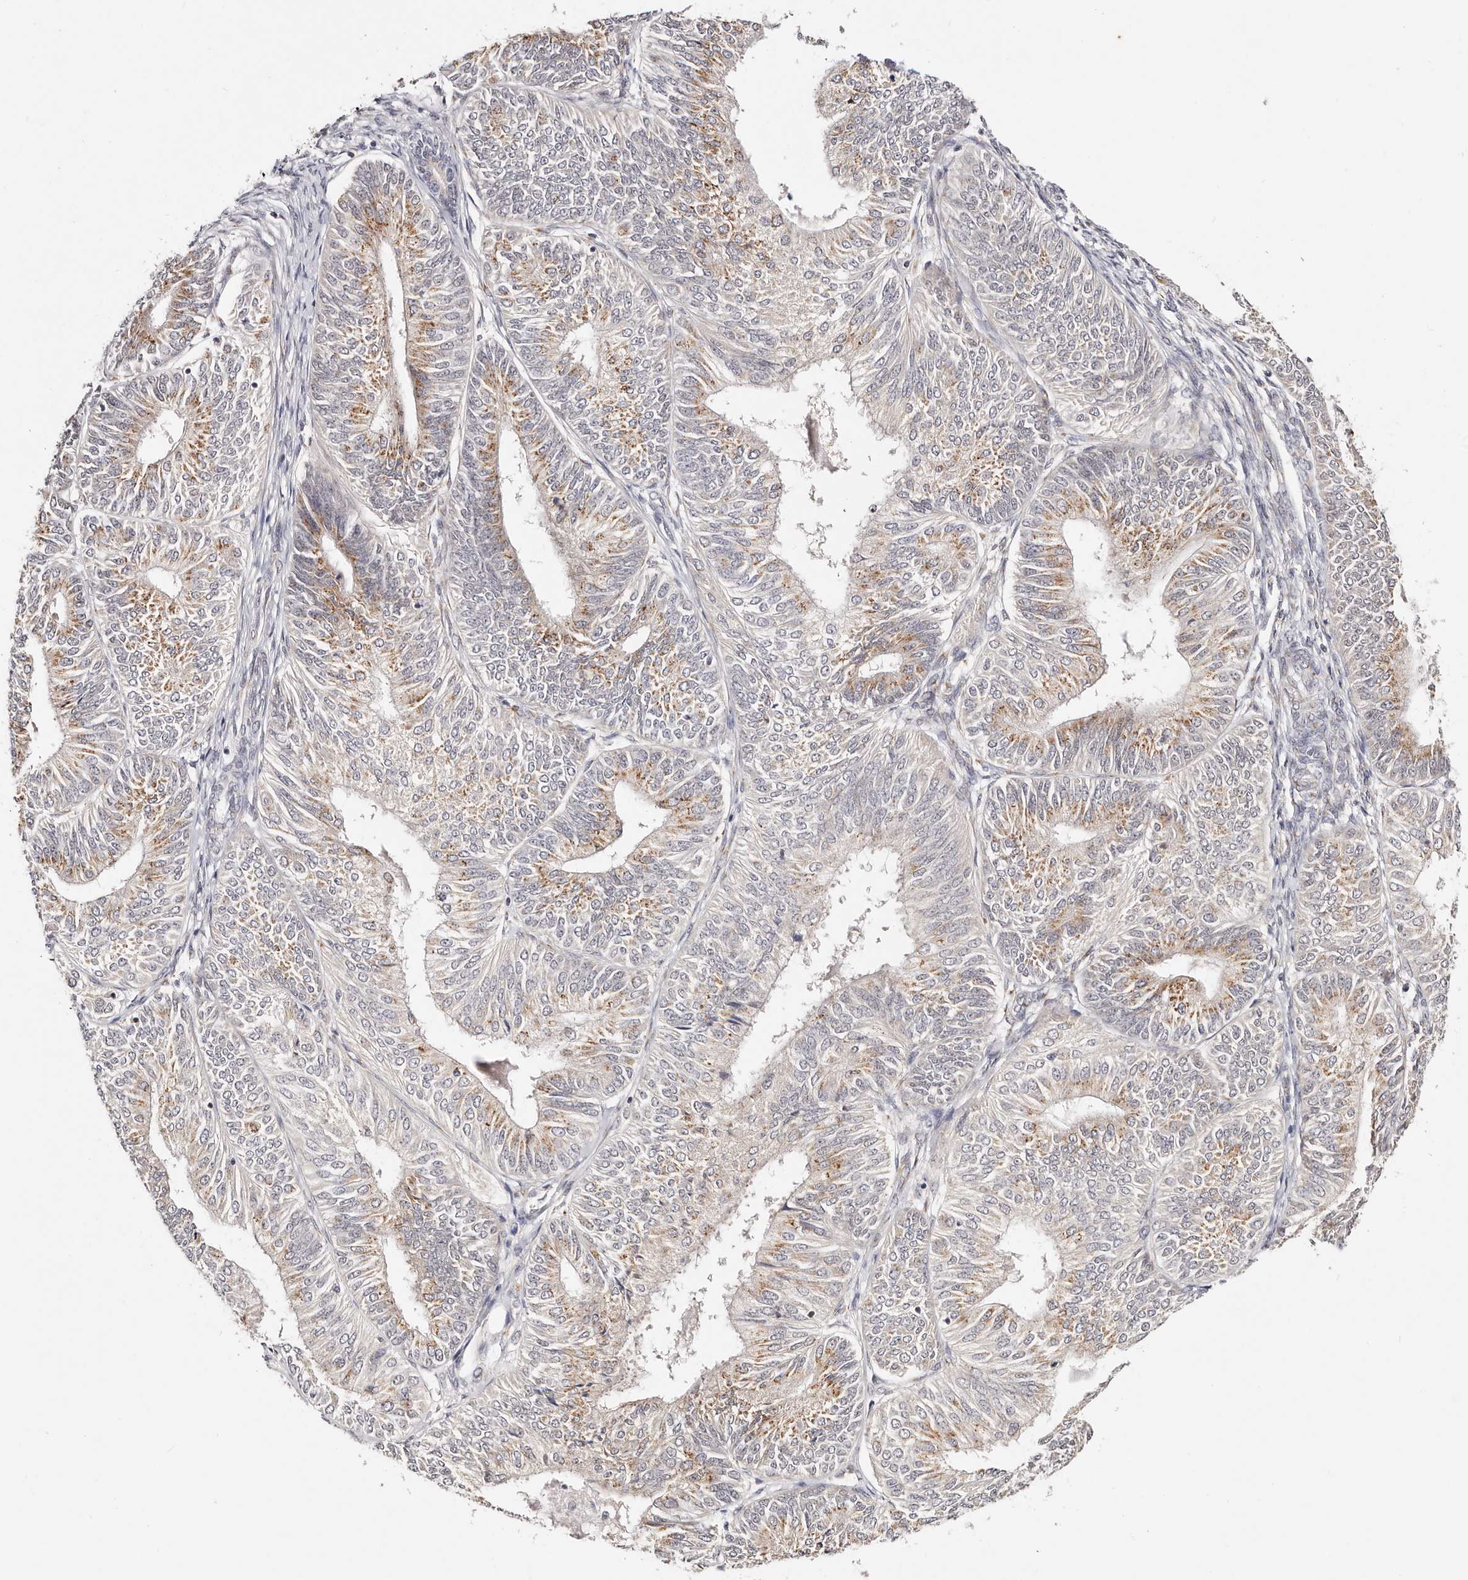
{"staining": {"intensity": "moderate", "quantity": "25%-75%", "location": "cytoplasmic/membranous"}, "tissue": "endometrial cancer", "cell_type": "Tumor cells", "image_type": "cancer", "snomed": [{"axis": "morphology", "description": "Adenocarcinoma, NOS"}, {"axis": "topography", "description": "Endometrium"}], "caption": "Immunohistochemical staining of endometrial cancer (adenocarcinoma) shows medium levels of moderate cytoplasmic/membranous protein expression in about 25%-75% of tumor cells.", "gene": "VIPAS39", "patient": {"sex": "female", "age": 58}}